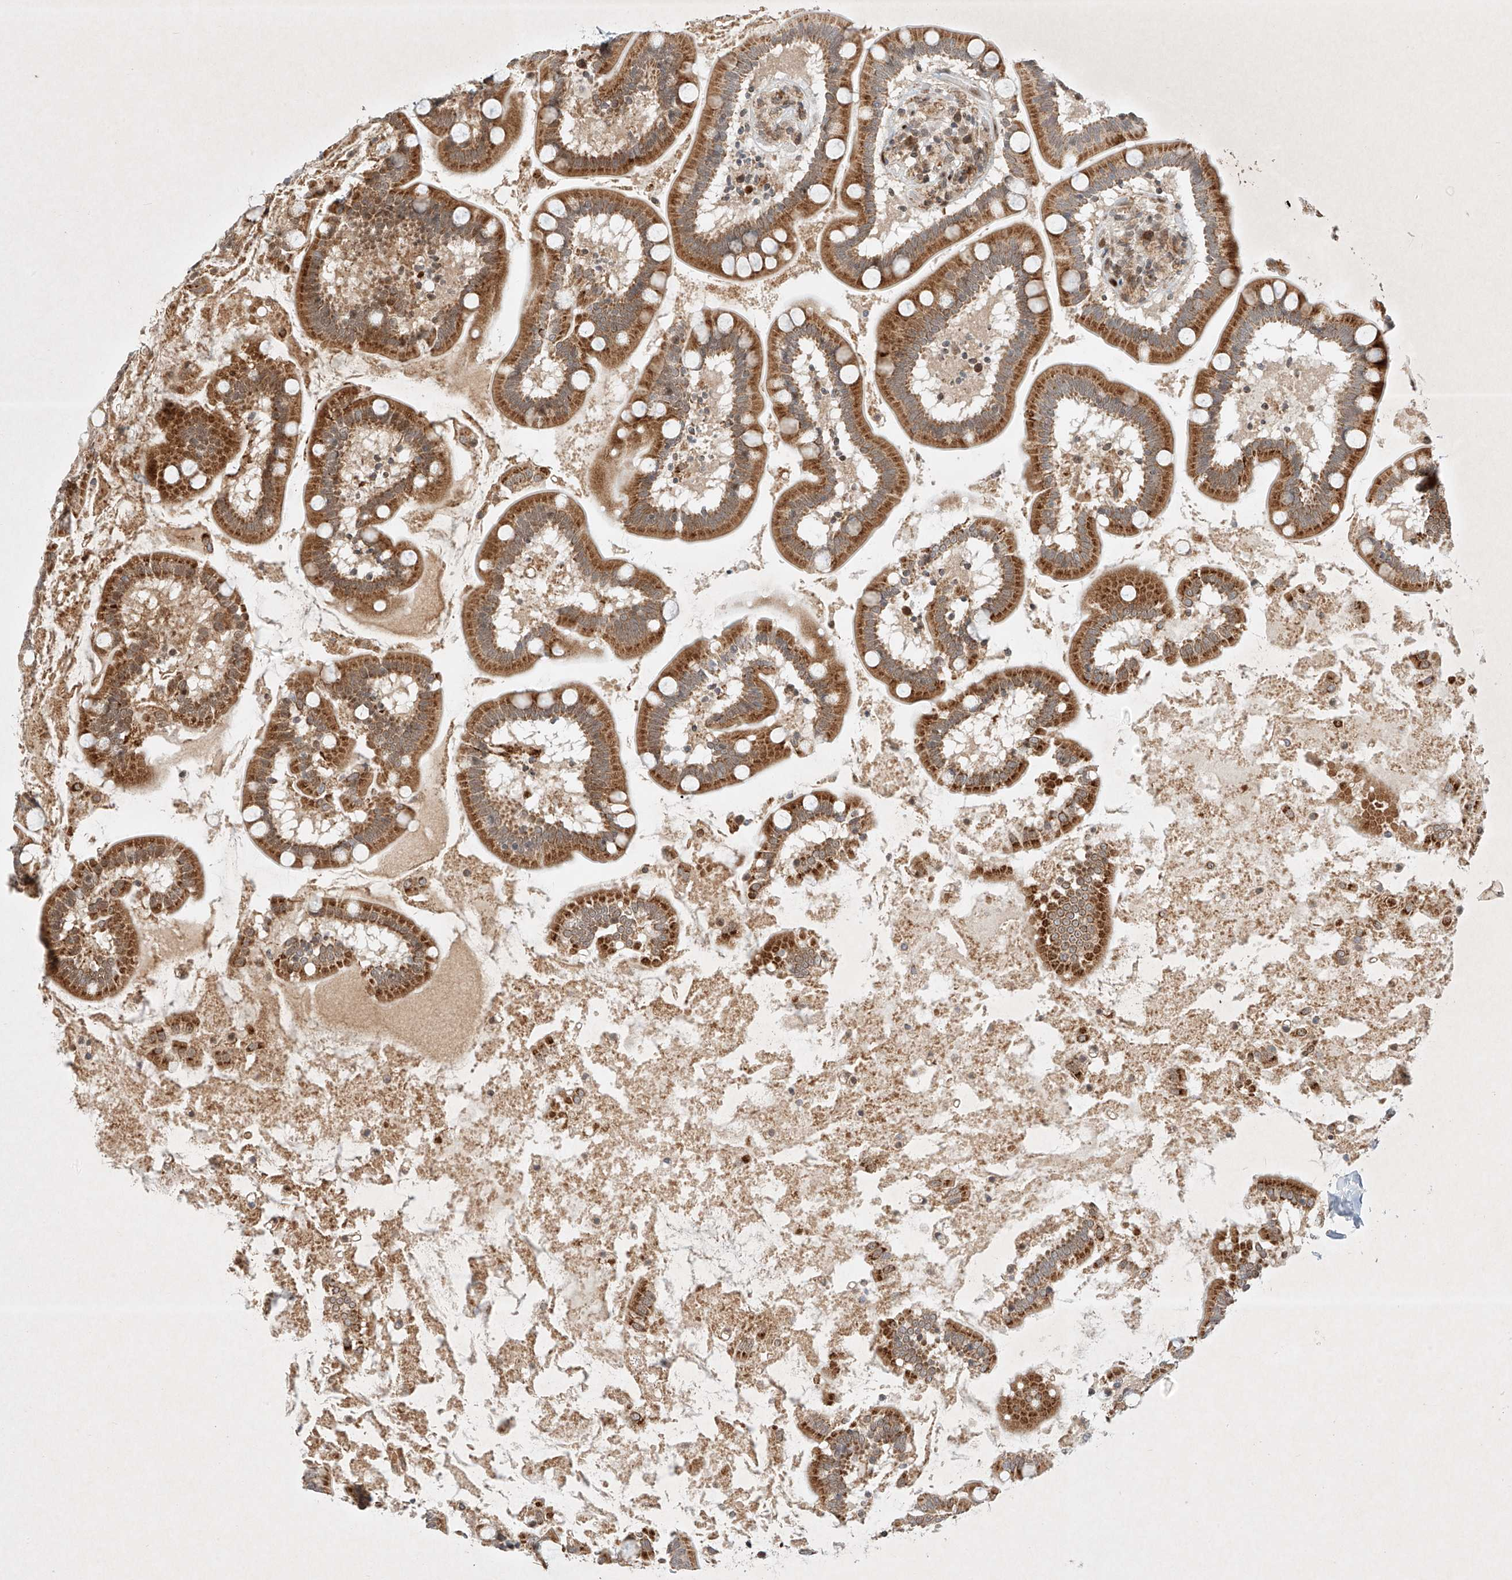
{"staining": {"intensity": "moderate", "quantity": ">75%", "location": "cytoplasmic/membranous"}, "tissue": "small intestine", "cell_type": "Glandular cells", "image_type": "normal", "snomed": [{"axis": "morphology", "description": "Normal tissue, NOS"}, {"axis": "topography", "description": "Small intestine"}], "caption": "A medium amount of moderate cytoplasmic/membranous staining is identified in about >75% of glandular cells in benign small intestine. Immunohistochemistry stains the protein in brown and the nuclei are stained blue.", "gene": "EPG5", "patient": {"sex": "female", "age": 64}}